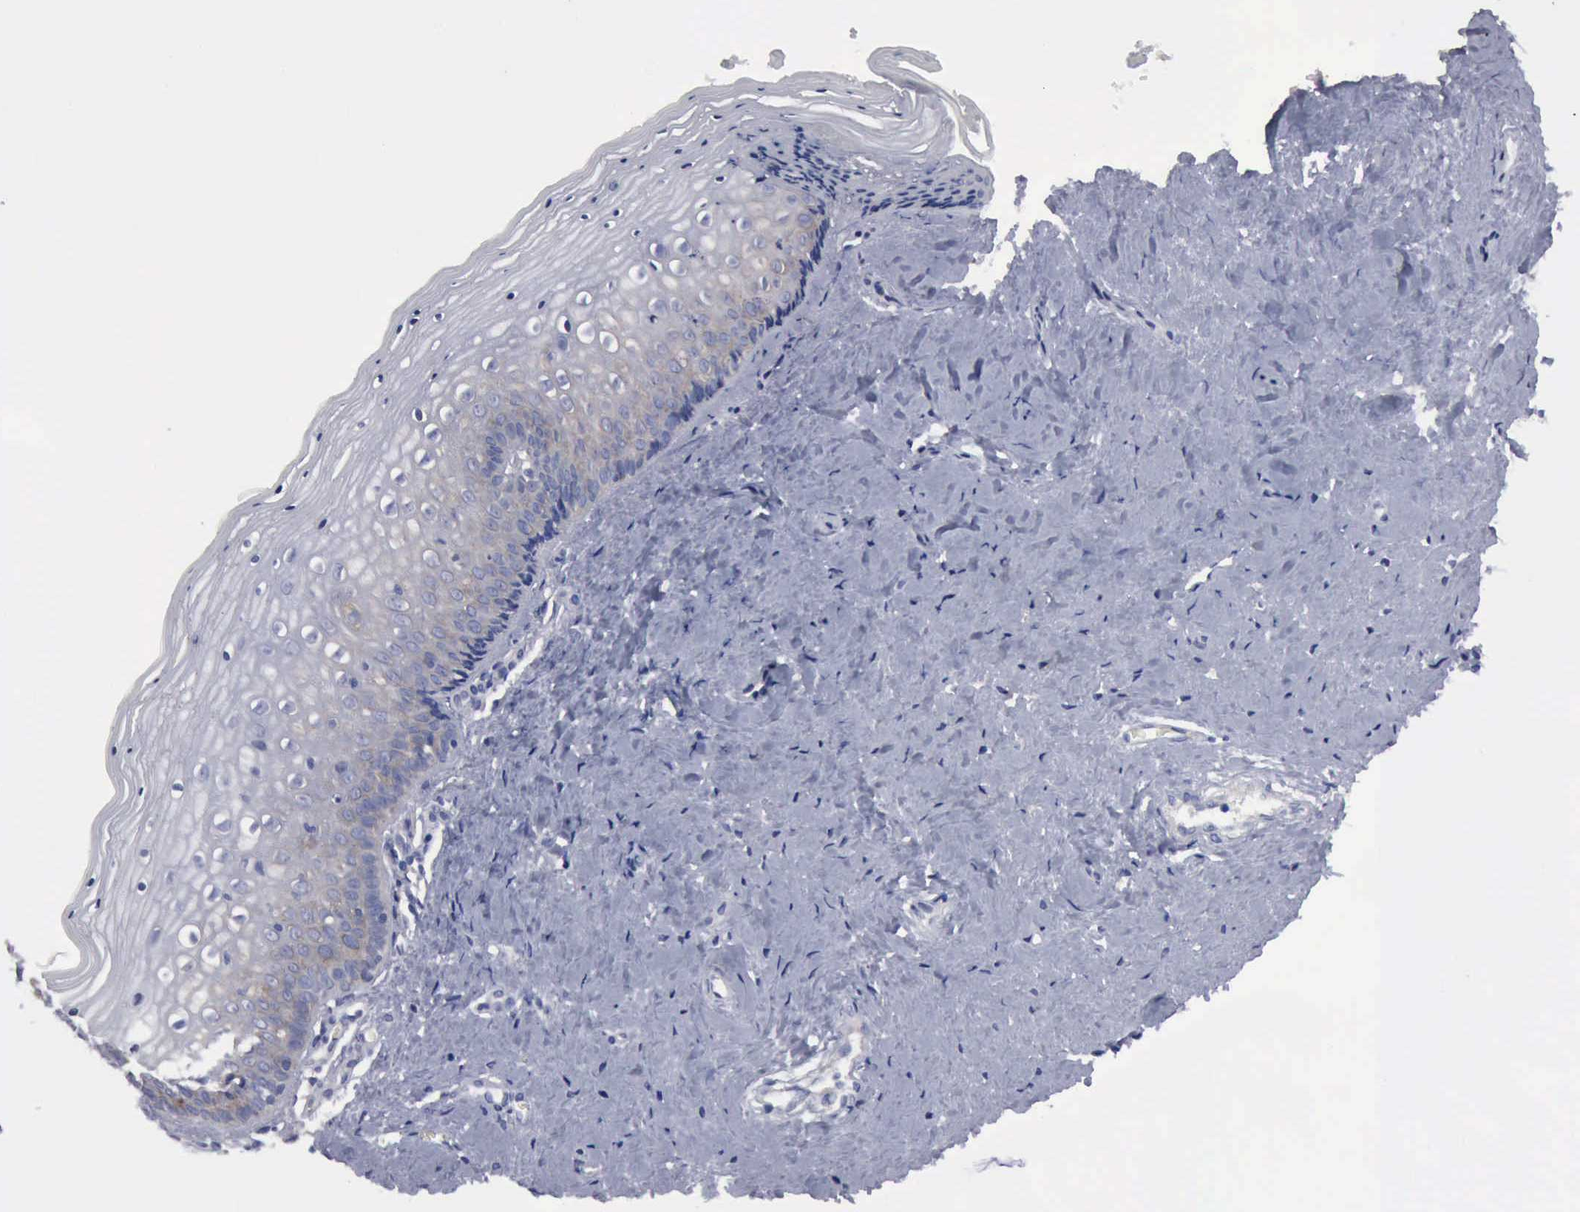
{"staining": {"intensity": "negative", "quantity": "none", "location": "none"}, "tissue": "vagina", "cell_type": "Squamous epithelial cells", "image_type": "normal", "snomed": [{"axis": "morphology", "description": "Normal tissue, NOS"}, {"axis": "topography", "description": "Vagina"}], "caption": "Protein analysis of benign vagina demonstrates no significant positivity in squamous epithelial cells. (DAB (3,3'-diaminobenzidine) immunohistochemistry (IHC) with hematoxylin counter stain).", "gene": "TXLNG", "patient": {"sex": "female", "age": 46}}